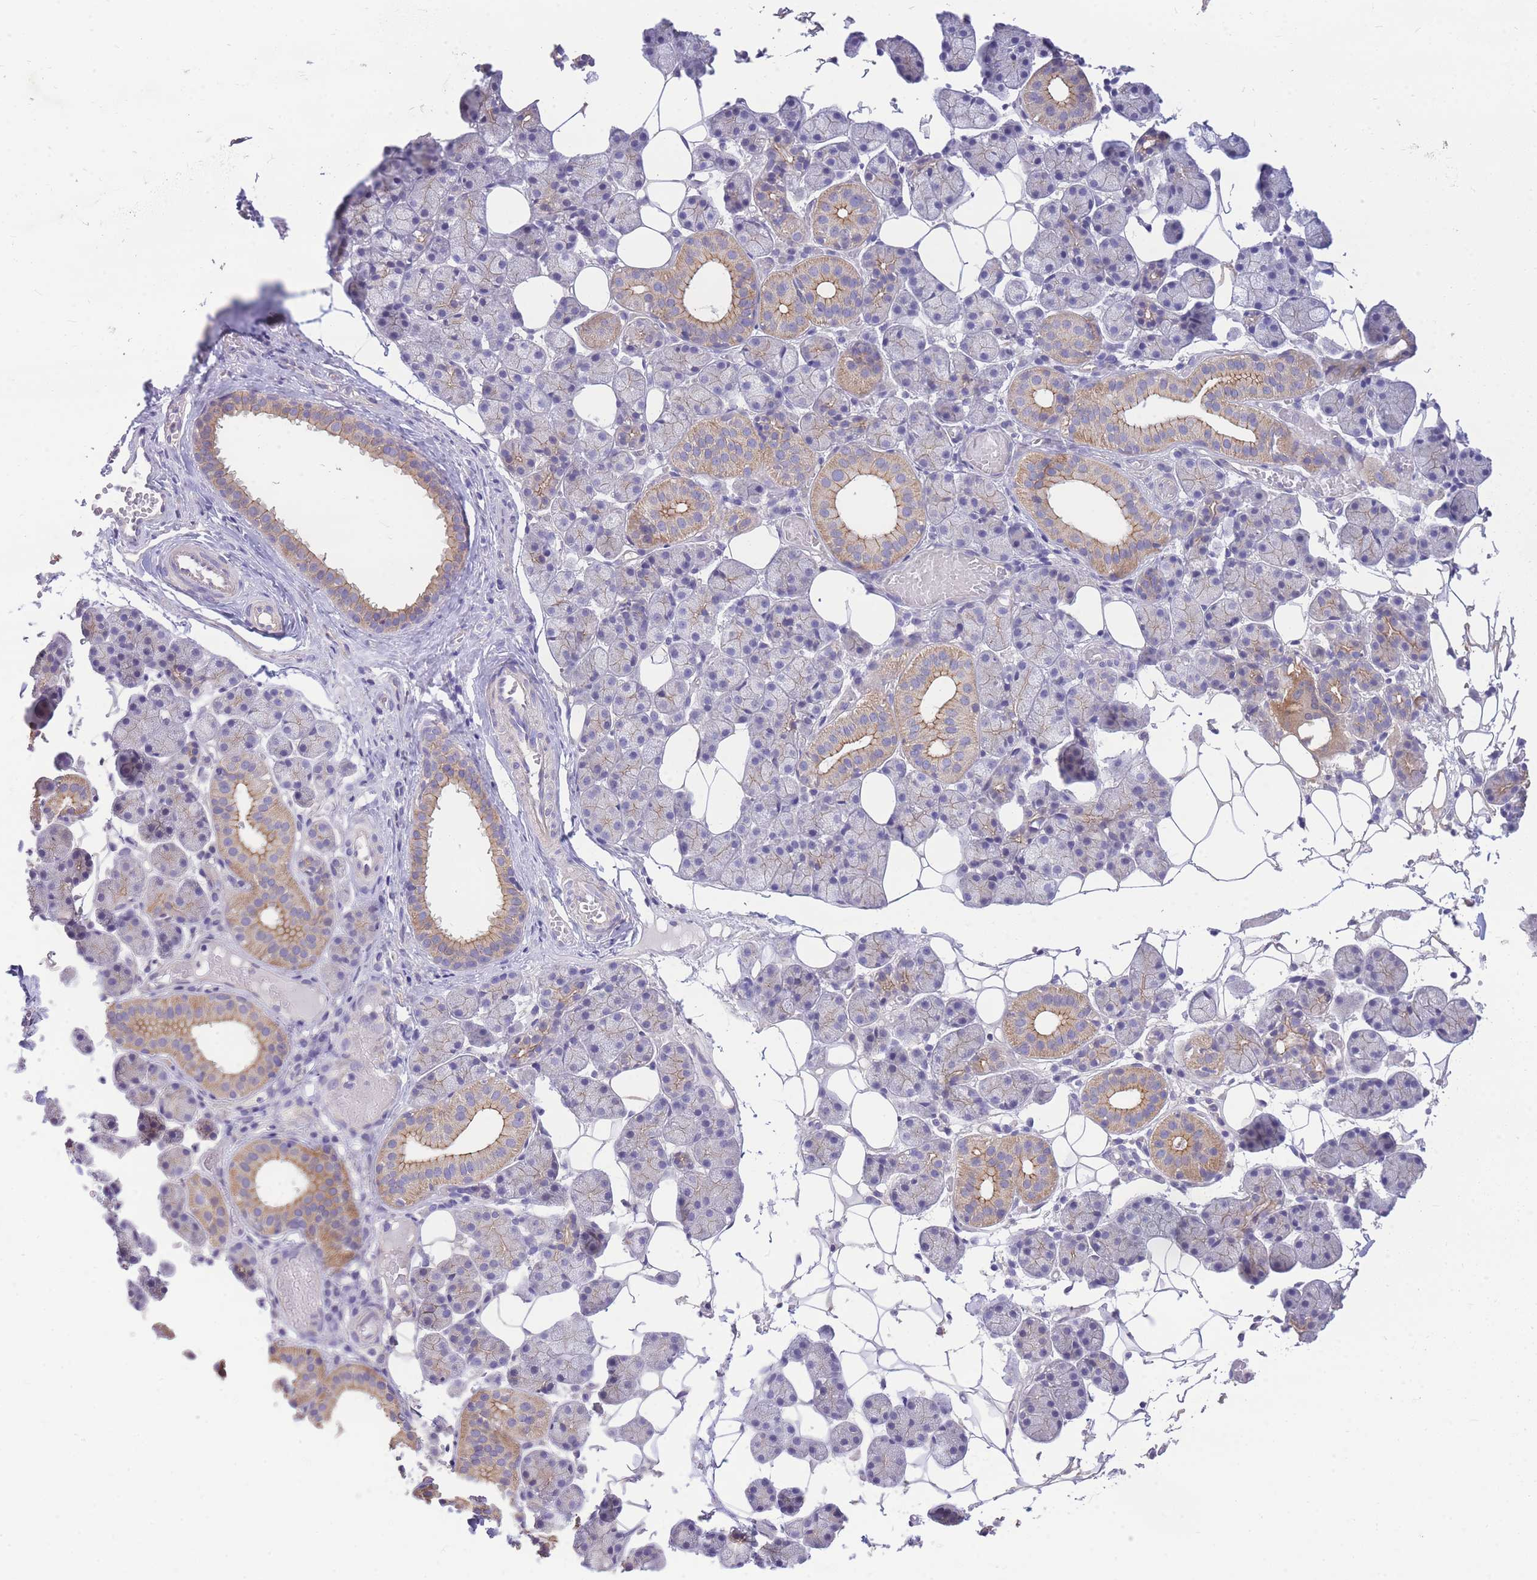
{"staining": {"intensity": "moderate", "quantity": "25%-75%", "location": "cytoplasmic/membranous"}, "tissue": "salivary gland", "cell_type": "Glandular cells", "image_type": "normal", "snomed": [{"axis": "morphology", "description": "Normal tissue, NOS"}, {"axis": "topography", "description": "Salivary gland"}], "caption": "Protein expression analysis of unremarkable human salivary gland reveals moderate cytoplasmic/membranous staining in approximately 25%-75% of glandular cells. The staining is performed using DAB brown chromogen to label protein expression. The nuclei are counter-stained blue using hematoxylin.", "gene": "OR5T1", "patient": {"sex": "female", "age": 33}}